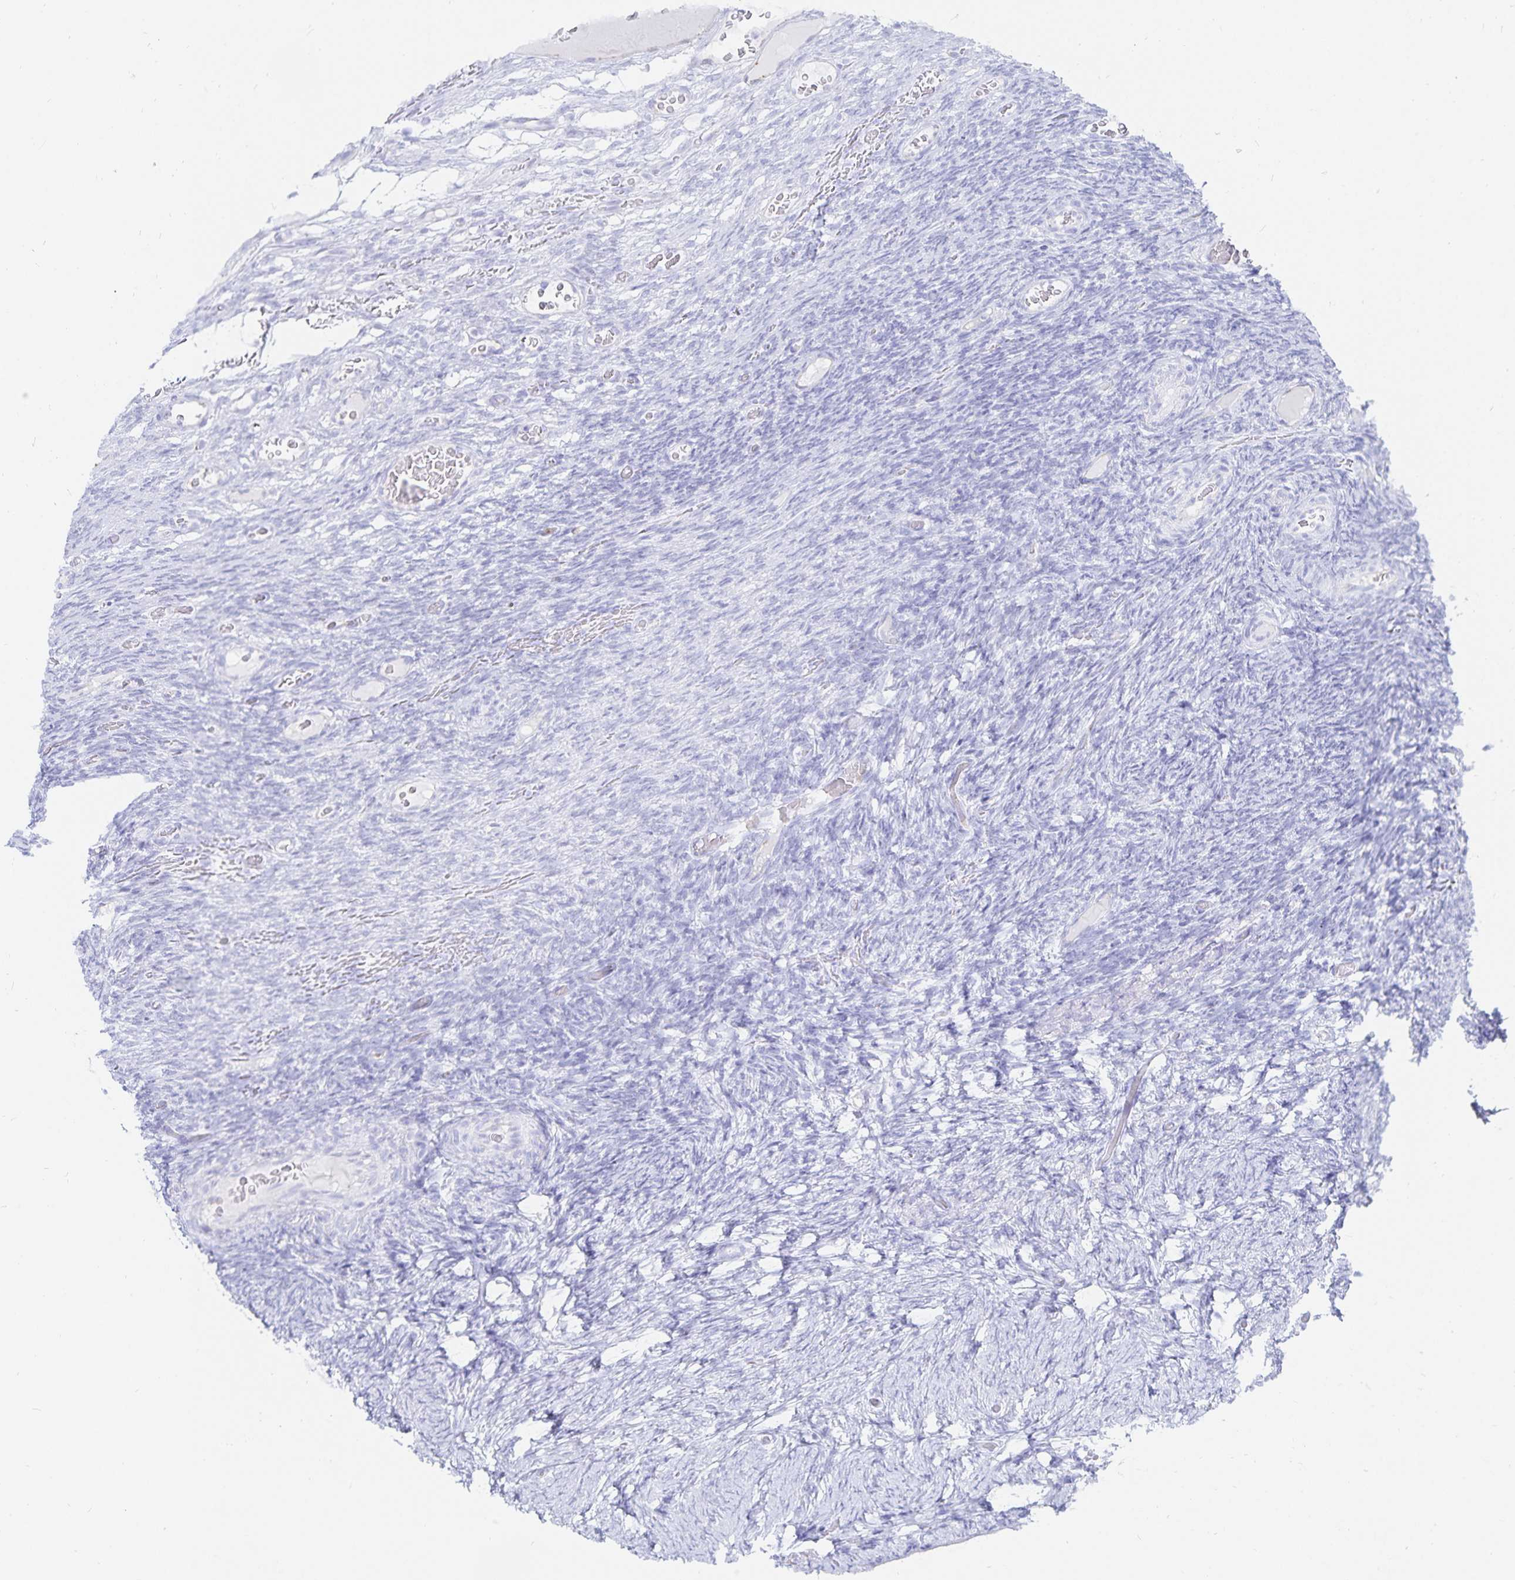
{"staining": {"intensity": "negative", "quantity": "none", "location": "none"}, "tissue": "ovary", "cell_type": "Ovarian stroma cells", "image_type": "normal", "snomed": [{"axis": "morphology", "description": "Normal tissue, NOS"}, {"axis": "topography", "description": "Ovary"}], "caption": "This is a histopathology image of immunohistochemistry (IHC) staining of normal ovary, which shows no expression in ovarian stroma cells.", "gene": "INSL5", "patient": {"sex": "female", "age": 34}}